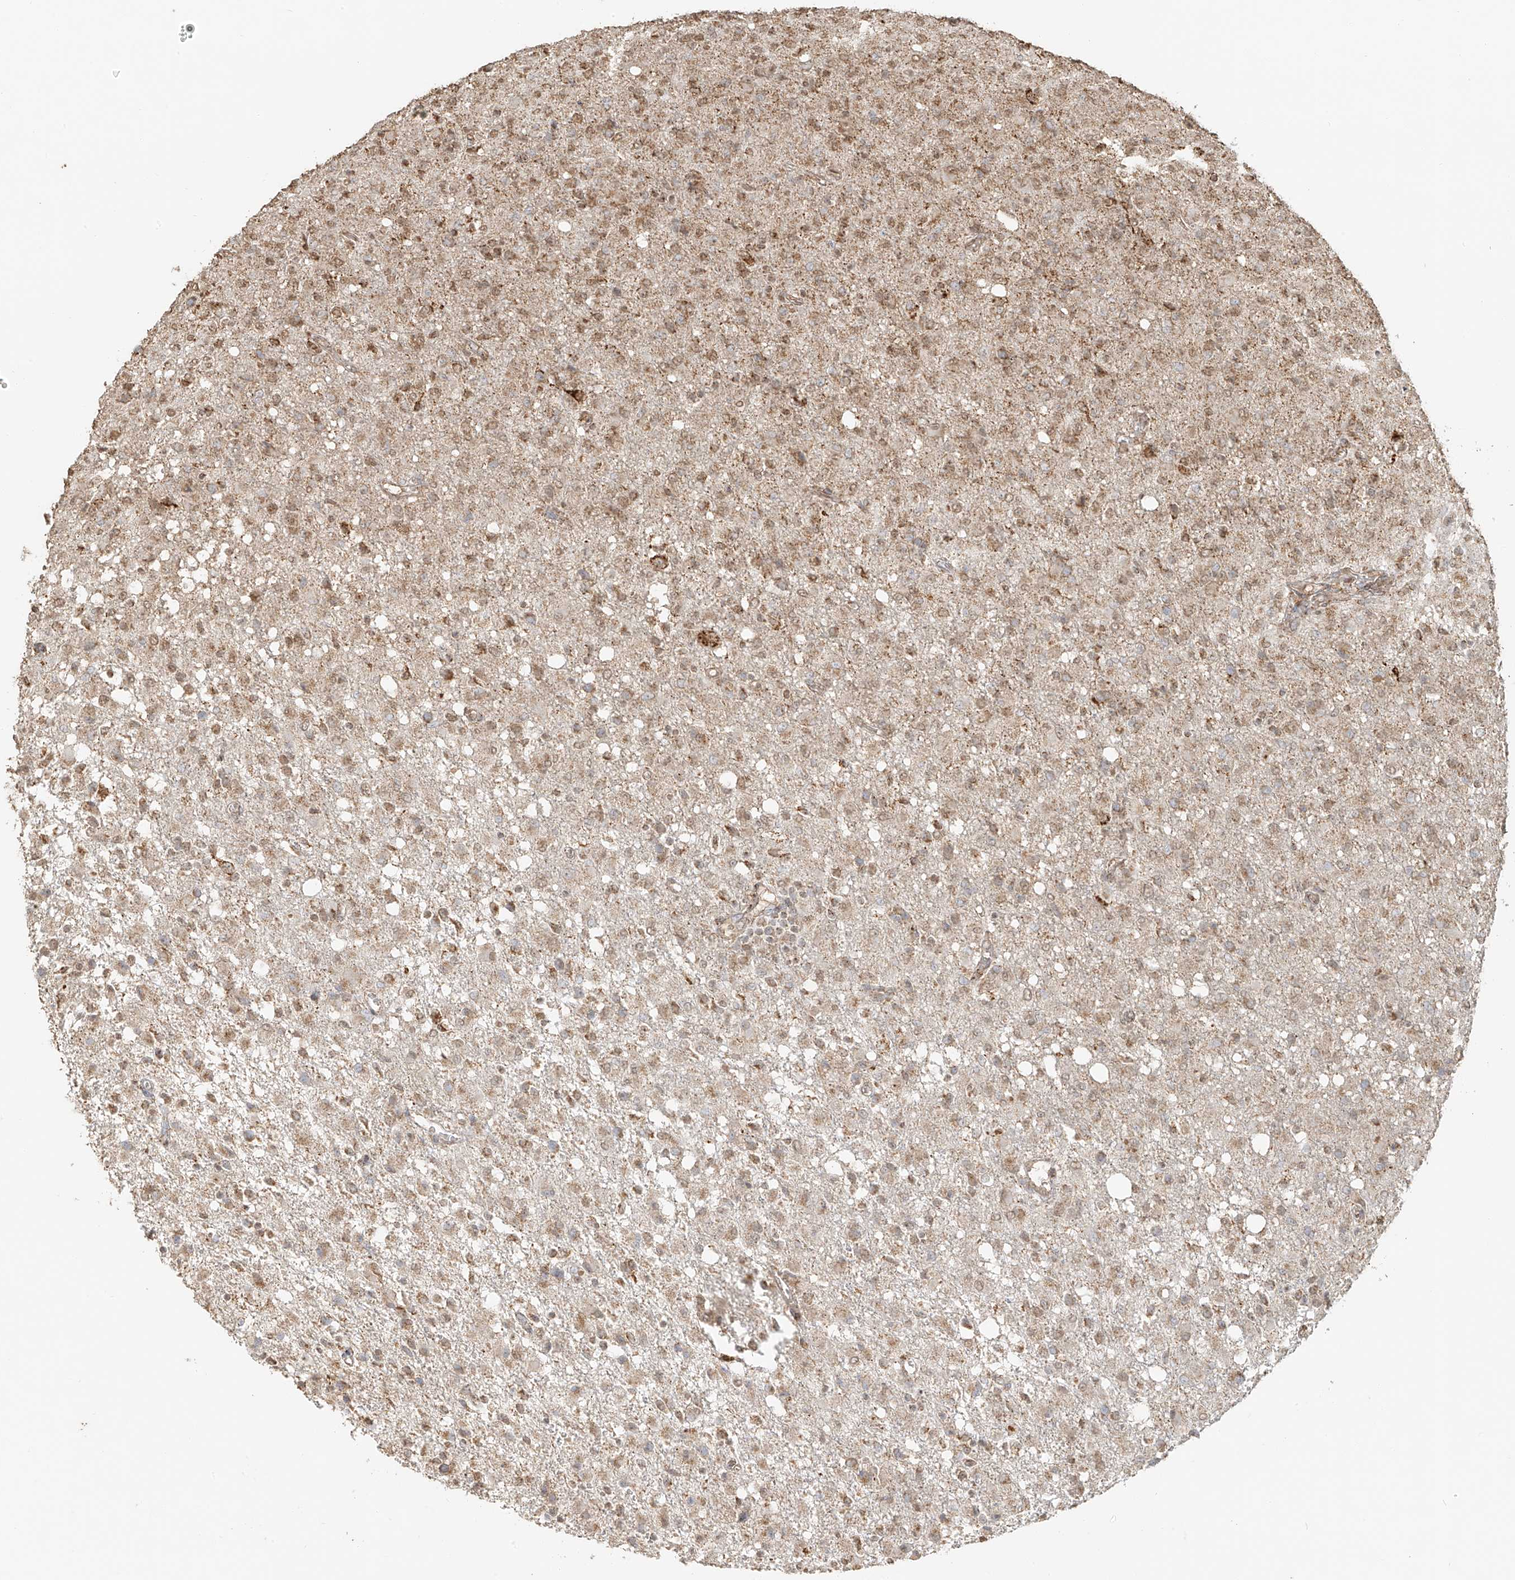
{"staining": {"intensity": "weak", "quantity": "25%-75%", "location": "cytoplasmic/membranous,nuclear"}, "tissue": "glioma", "cell_type": "Tumor cells", "image_type": "cancer", "snomed": [{"axis": "morphology", "description": "Glioma, malignant, High grade"}, {"axis": "topography", "description": "Brain"}], "caption": "A high-resolution photomicrograph shows immunohistochemistry staining of glioma, which demonstrates weak cytoplasmic/membranous and nuclear staining in approximately 25%-75% of tumor cells. (Stains: DAB (3,3'-diaminobenzidine) in brown, nuclei in blue, Microscopy: brightfield microscopy at high magnification).", "gene": "MIPEP", "patient": {"sex": "female", "age": 57}}